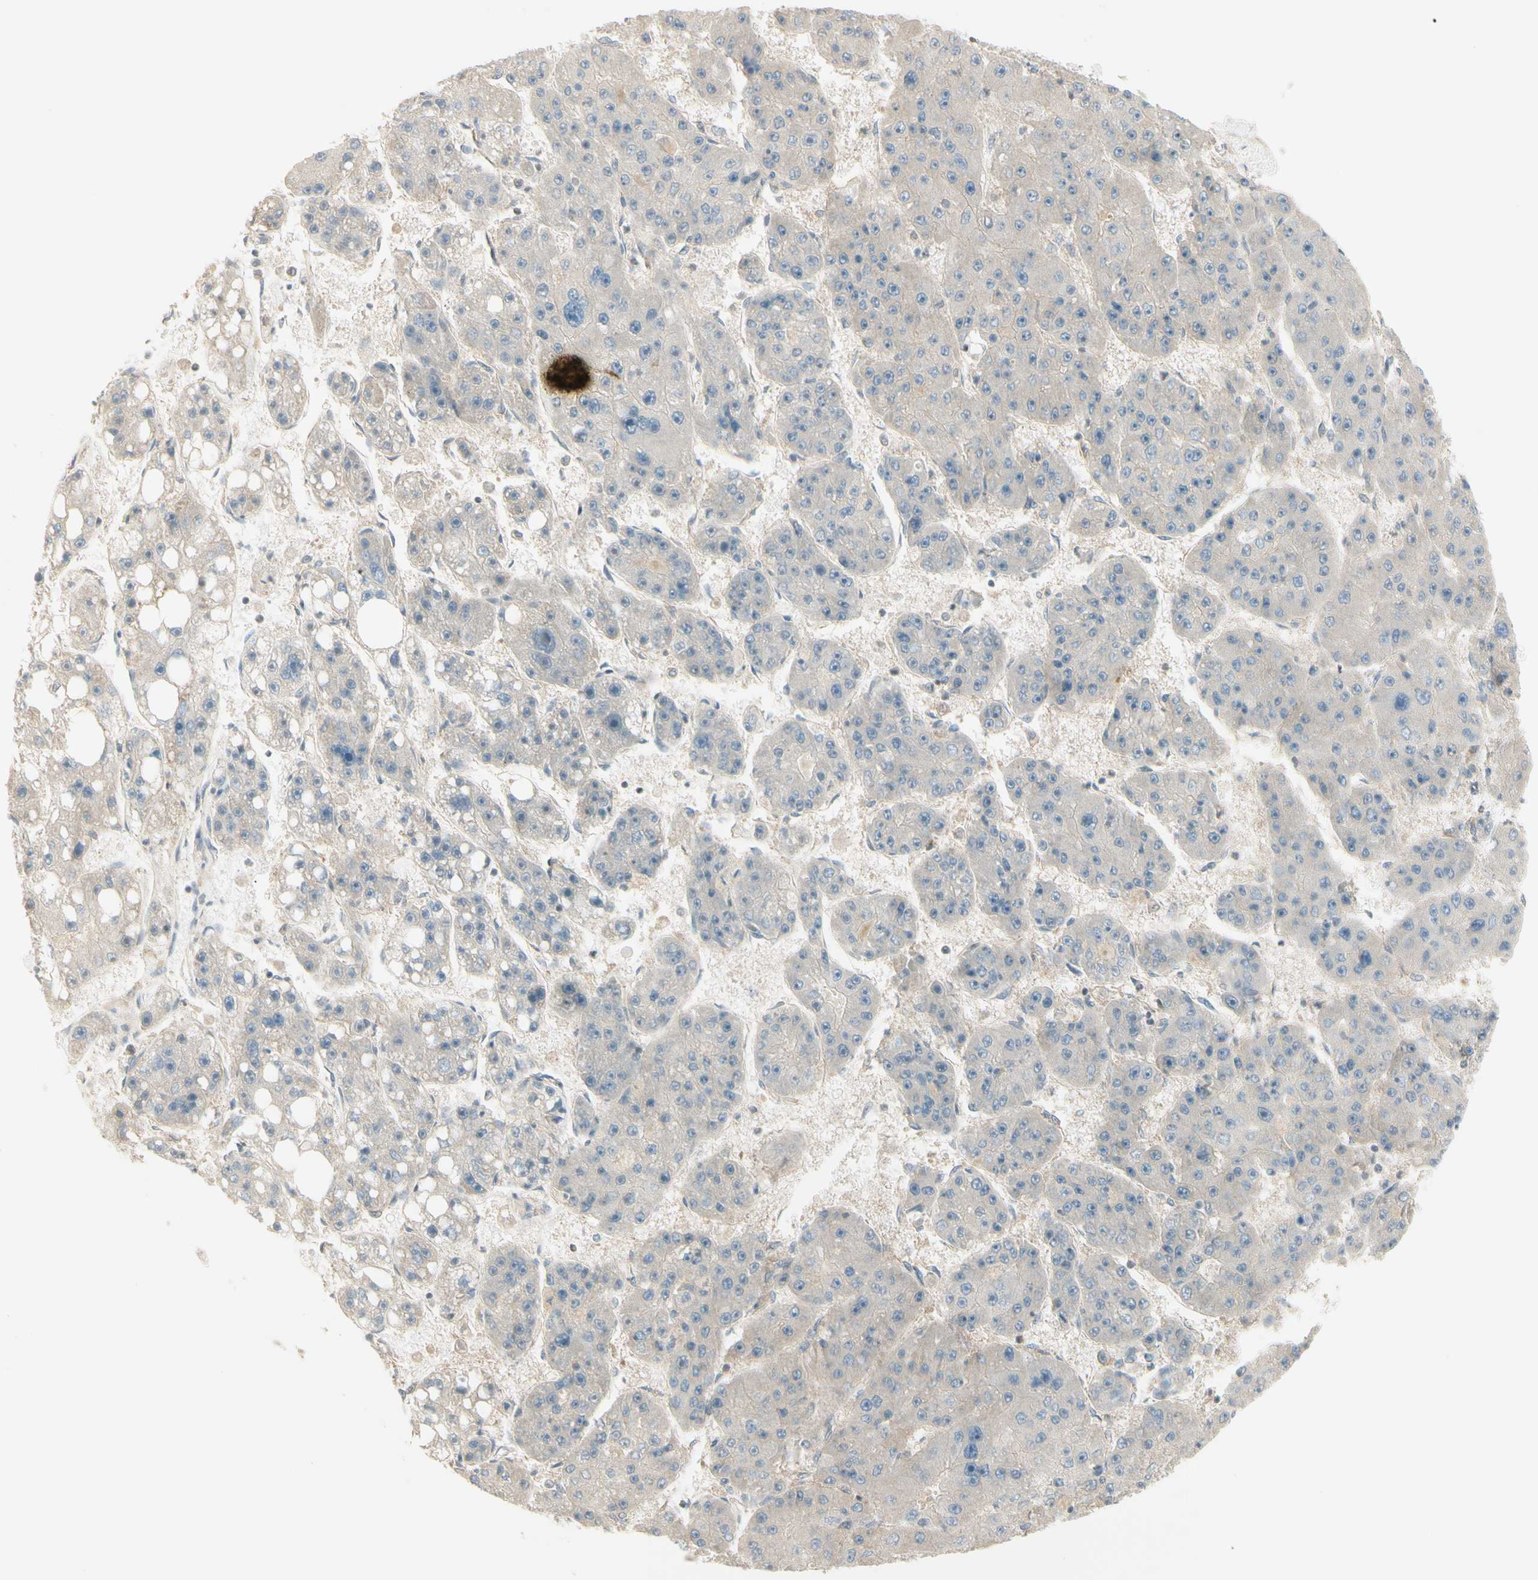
{"staining": {"intensity": "negative", "quantity": "none", "location": "none"}, "tissue": "liver cancer", "cell_type": "Tumor cells", "image_type": "cancer", "snomed": [{"axis": "morphology", "description": "Carcinoma, Hepatocellular, NOS"}, {"axis": "topography", "description": "Liver"}], "caption": "This is an IHC histopathology image of human liver cancer. There is no staining in tumor cells.", "gene": "NFYA", "patient": {"sex": "female", "age": 61}}